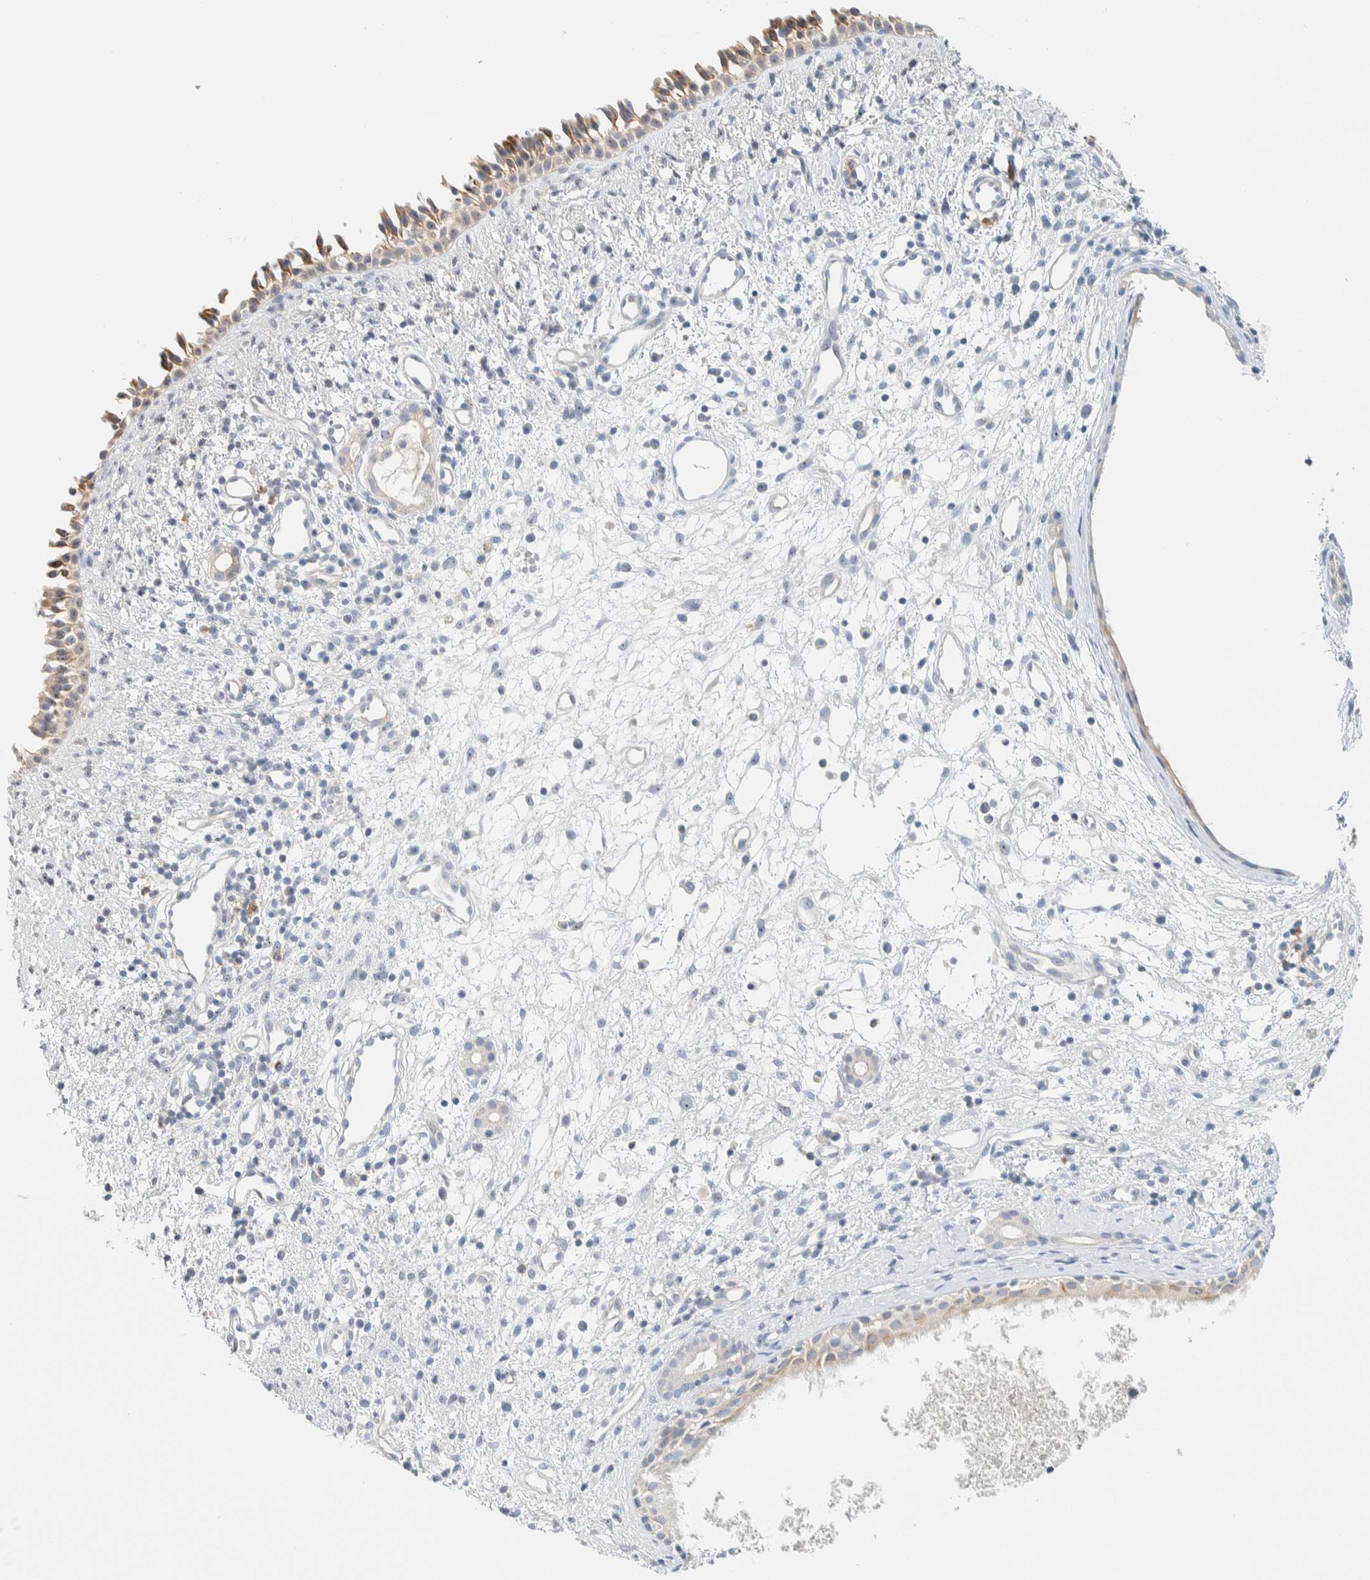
{"staining": {"intensity": "moderate", "quantity": "<25%", "location": "cytoplasmic/membranous"}, "tissue": "nasopharynx", "cell_type": "Respiratory epithelial cells", "image_type": "normal", "snomed": [{"axis": "morphology", "description": "Normal tissue, NOS"}, {"axis": "topography", "description": "Nasopharynx"}], "caption": "A high-resolution photomicrograph shows immunohistochemistry (IHC) staining of unremarkable nasopharynx, which shows moderate cytoplasmic/membranous expression in approximately <25% of respiratory epithelial cells.", "gene": "NDE1", "patient": {"sex": "male", "age": 22}}